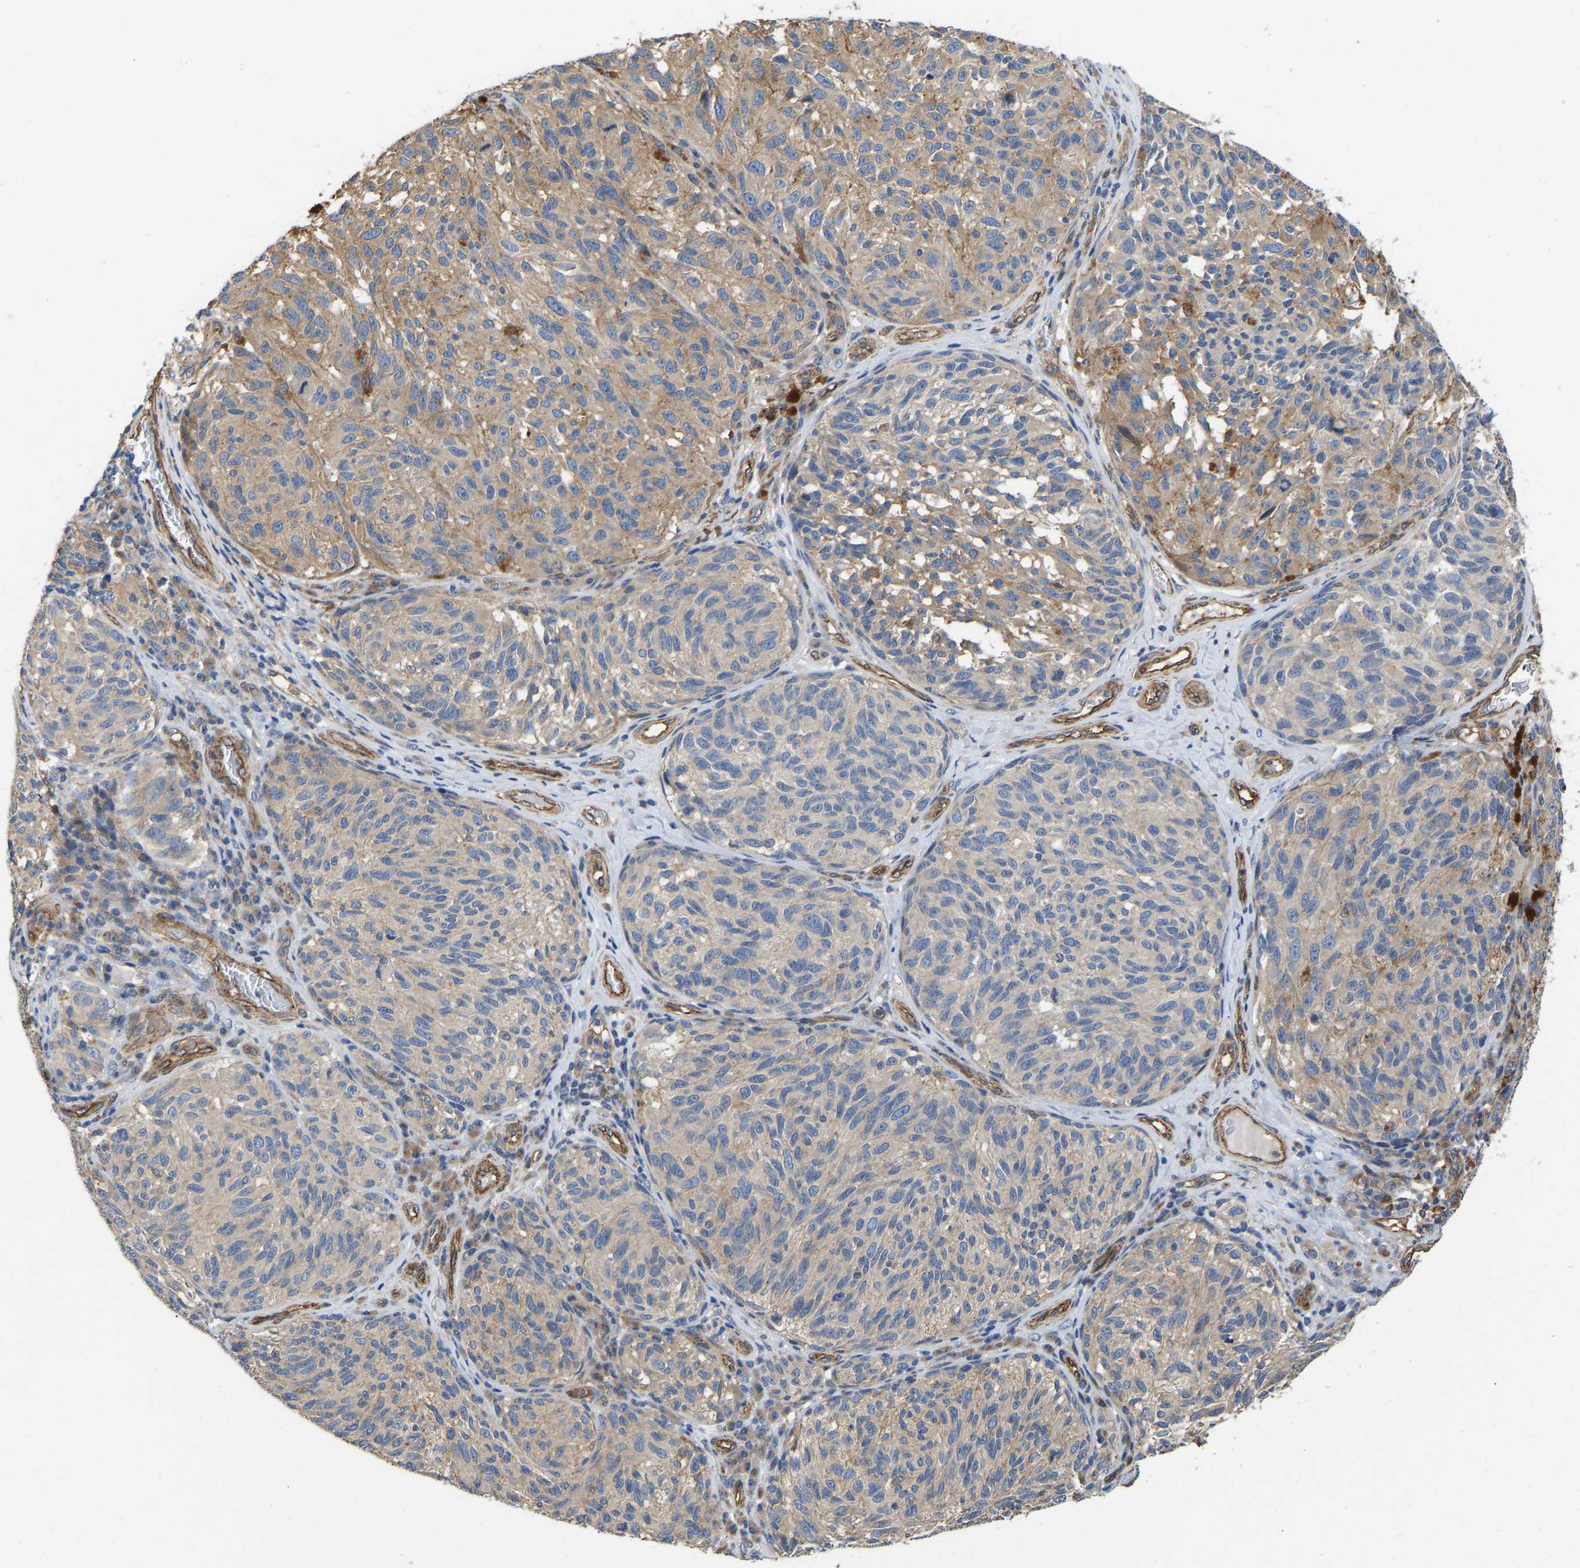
{"staining": {"intensity": "moderate", "quantity": "25%-75%", "location": "cytoplasmic/membranous"}, "tissue": "melanoma", "cell_type": "Tumor cells", "image_type": "cancer", "snomed": [{"axis": "morphology", "description": "Malignant melanoma, NOS"}, {"axis": "topography", "description": "Skin"}], "caption": "Melanoma stained with DAB (3,3'-diaminobenzidine) IHC shows medium levels of moderate cytoplasmic/membranous positivity in about 25%-75% of tumor cells.", "gene": "ELMO2", "patient": {"sex": "female", "age": 73}}